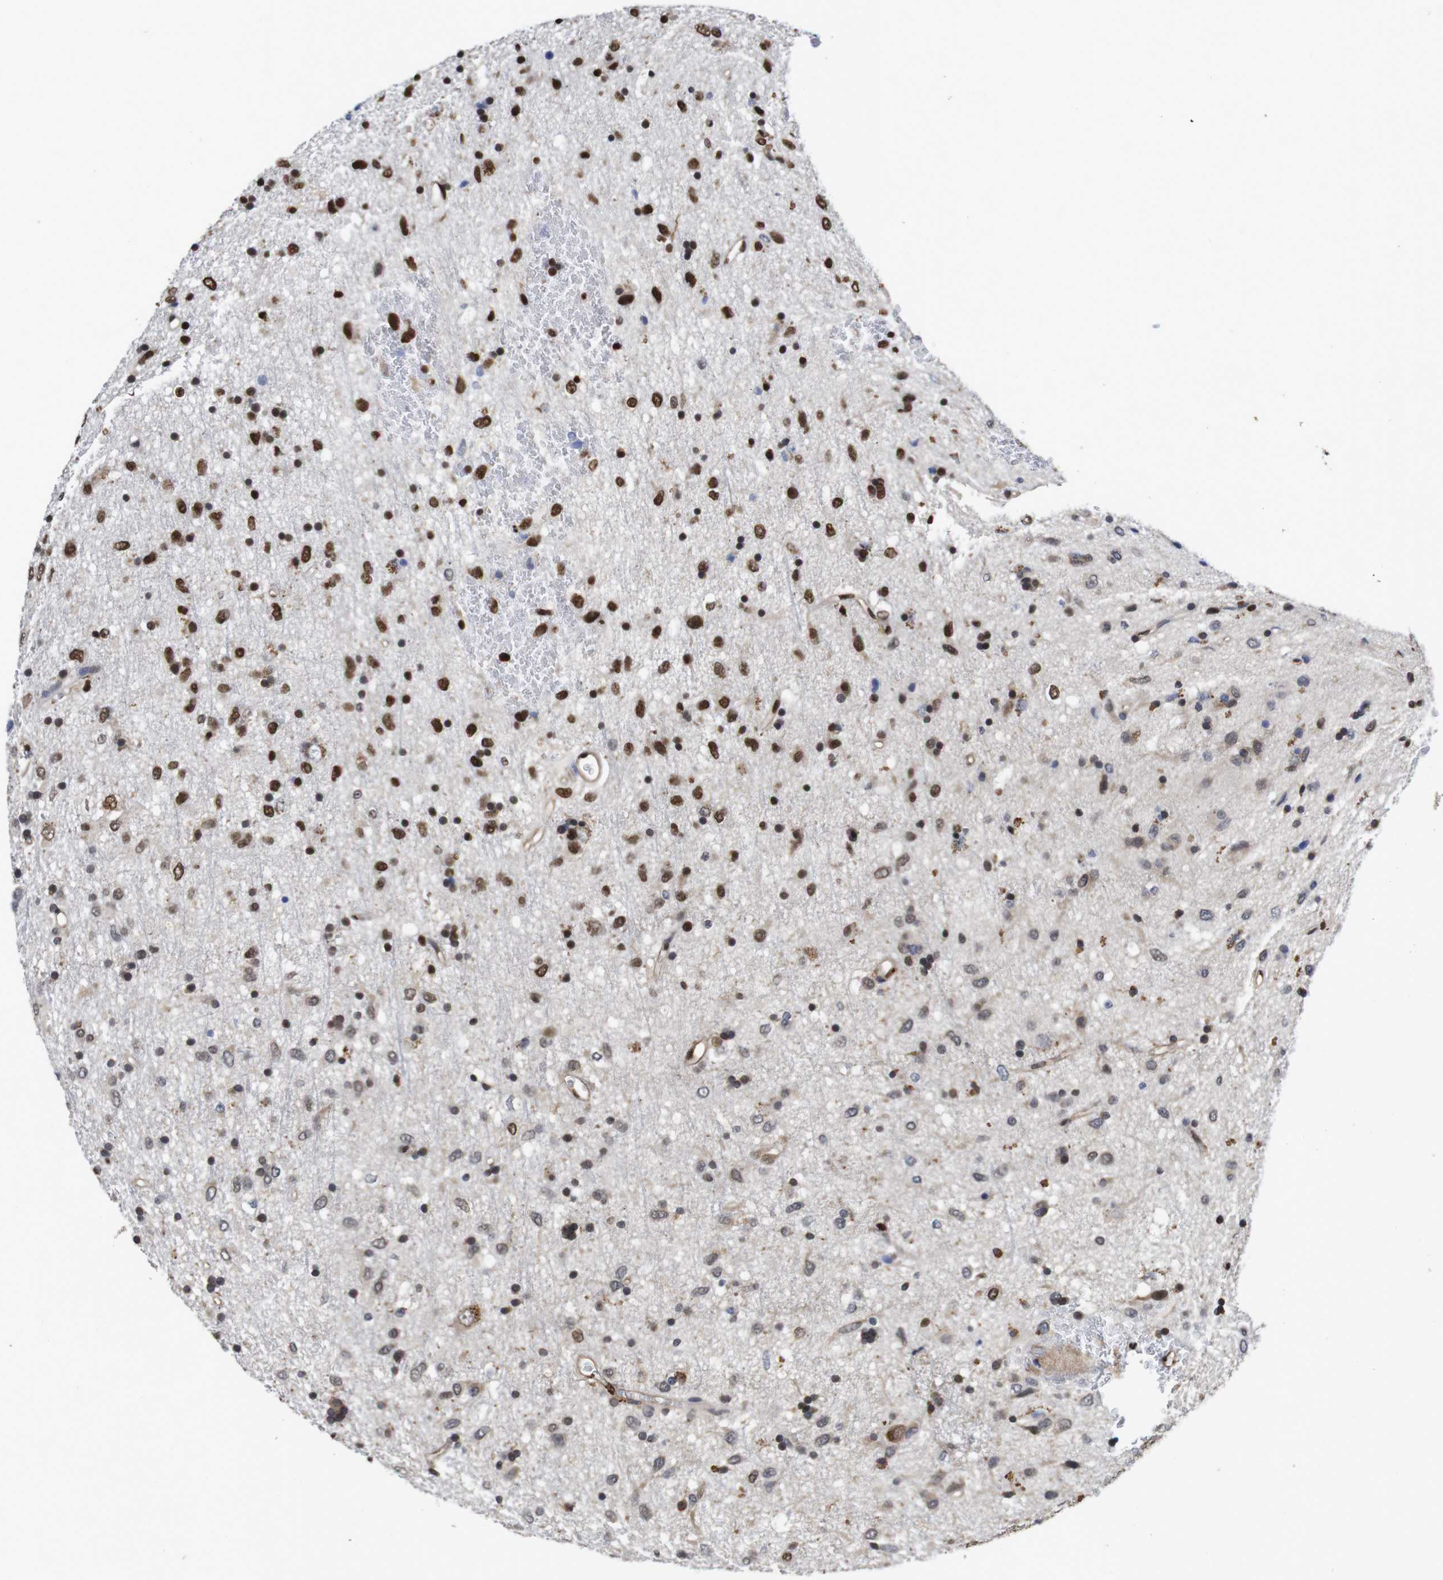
{"staining": {"intensity": "strong", "quantity": "25%-75%", "location": "nuclear"}, "tissue": "glioma", "cell_type": "Tumor cells", "image_type": "cancer", "snomed": [{"axis": "morphology", "description": "Glioma, malignant, Low grade"}, {"axis": "topography", "description": "Brain"}], "caption": "Protein staining displays strong nuclear expression in approximately 25%-75% of tumor cells in malignant low-grade glioma. The protein of interest is shown in brown color, while the nuclei are stained blue.", "gene": "SUMO3", "patient": {"sex": "male", "age": 77}}